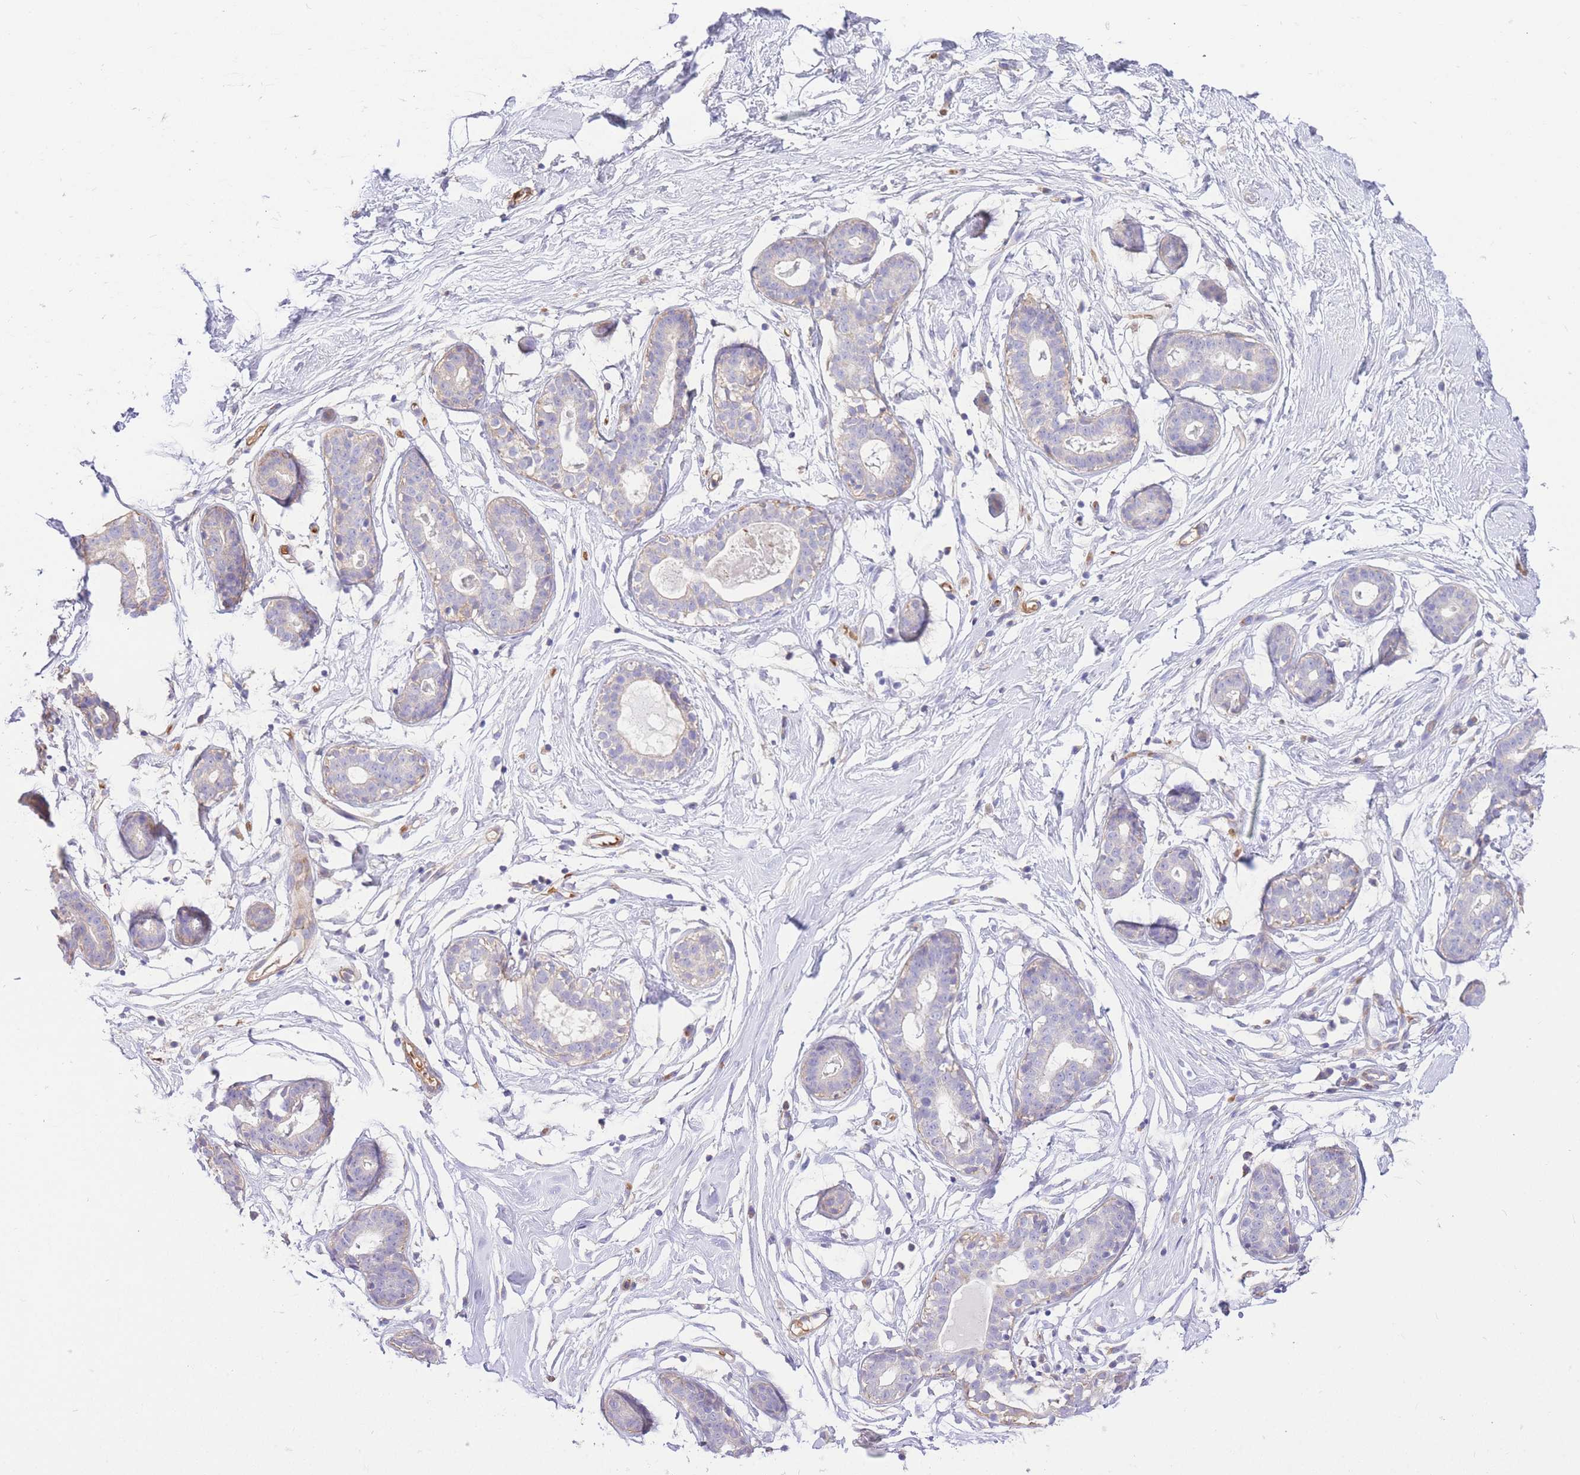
{"staining": {"intensity": "negative", "quantity": "none", "location": "none"}, "tissue": "breast", "cell_type": "Adipocytes", "image_type": "normal", "snomed": [{"axis": "morphology", "description": "Normal tissue, NOS"}, {"axis": "morphology", "description": "Adenoma, NOS"}, {"axis": "topography", "description": "Breast"}], "caption": "Immunohistochemistry (IHC) of unremarkable human breast displays no staining in adipocytes. The staining was performed using DAB to visualize the protein expression in brown, while the nuclei were stained in blue with hematoxylin (Magnification: 20x).", "gene": "INSYN2B", "patient": {"sex": "female", "age": 23}}